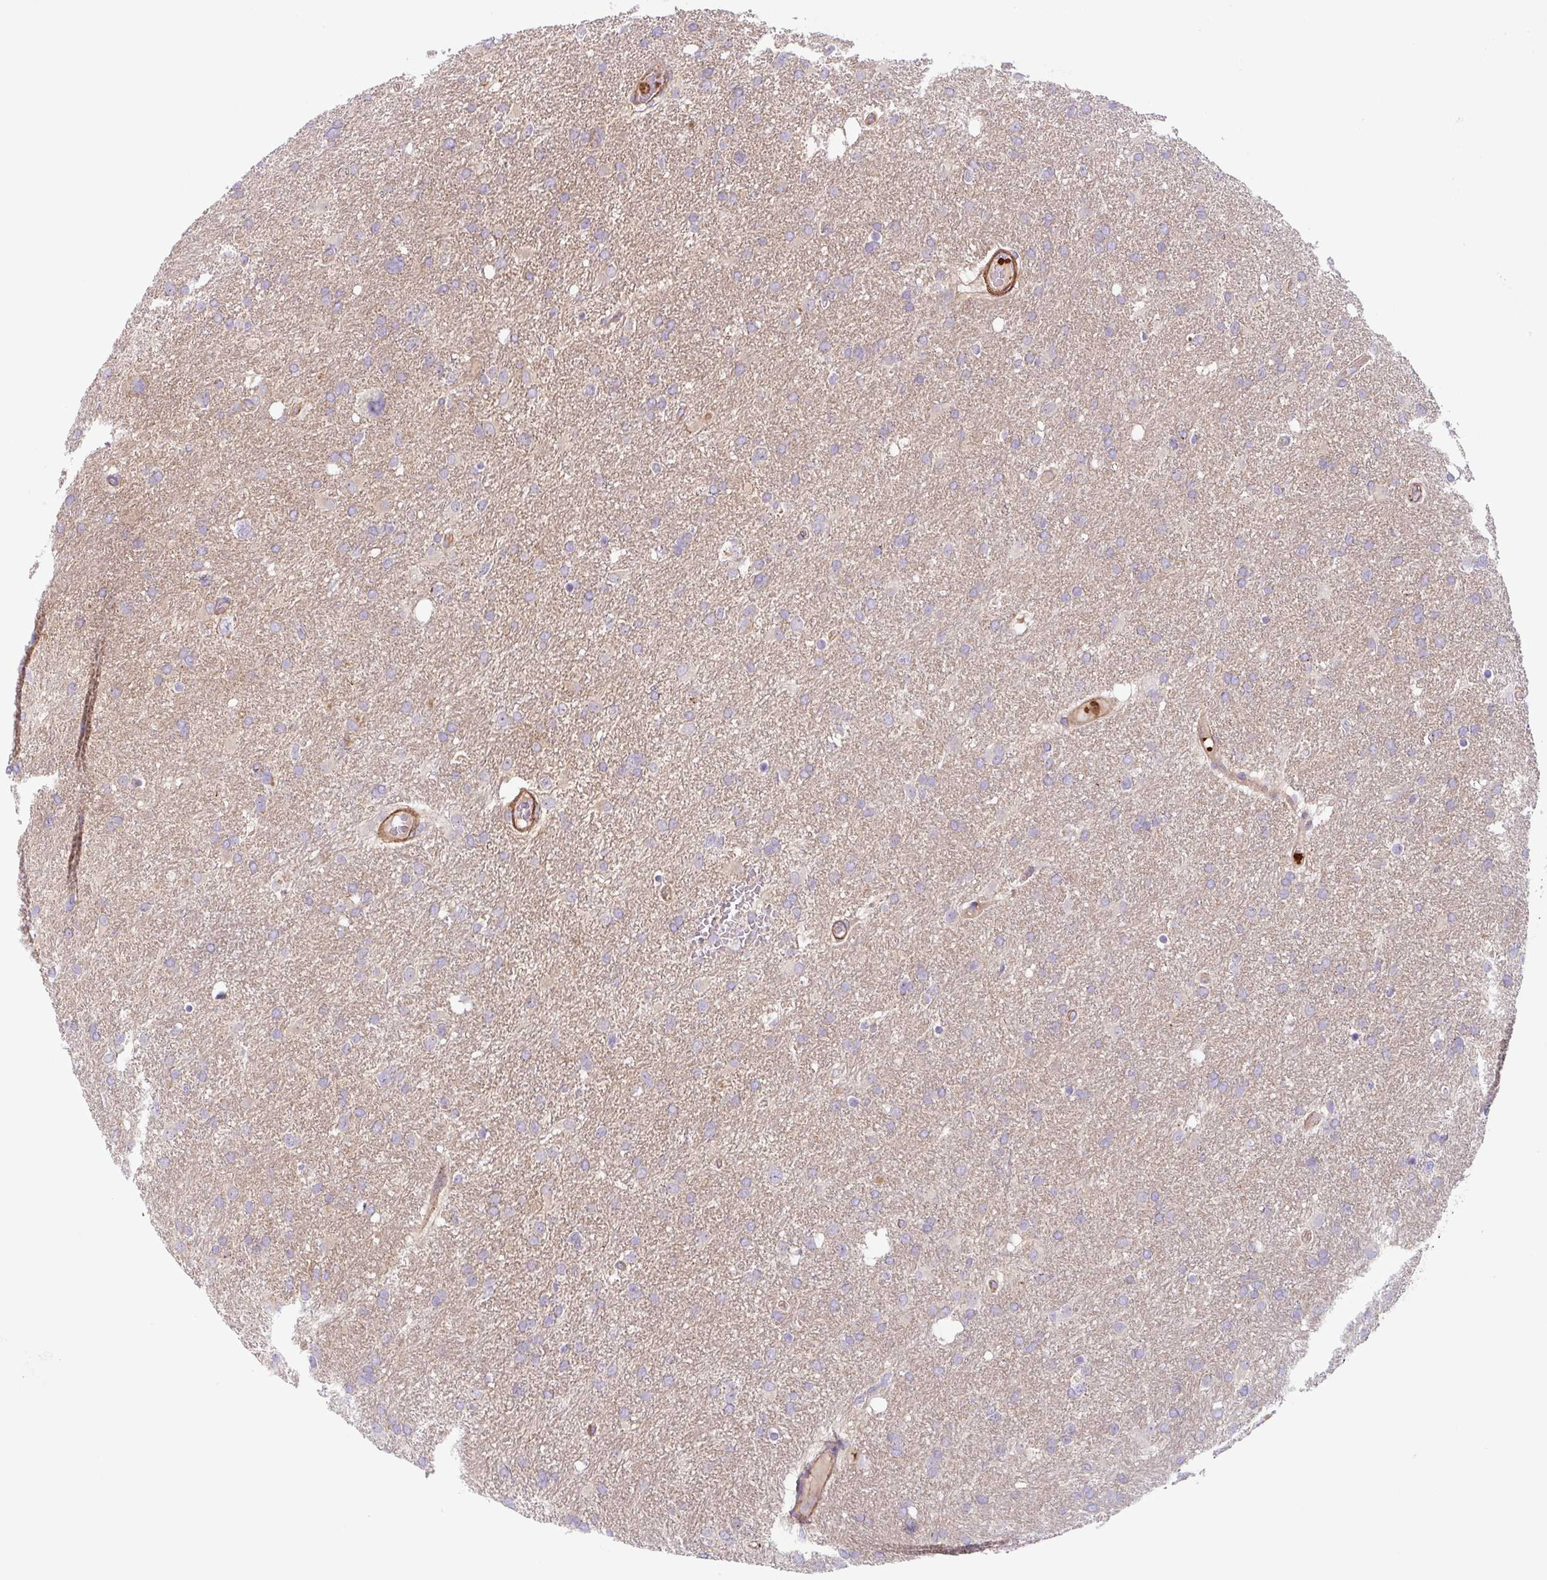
{"staining": {"intensity": "negative", "quantity": "none", "location": "none"}, "tissue": "glioma", "cell_type": "Tumor cells", "image_type": "cancer", "snomed": [{"axis": "morphology", "description": "Glioma, malignant, High grade"}, {"axis": "topography", "description": "Brain"}], "caption": "IHC micrograph of glioma stained for a protein (brown), which demonstrates no staining in tumor cells.", "gene": "DHFR2", "patient": {"sex": "male", "age": 61}}